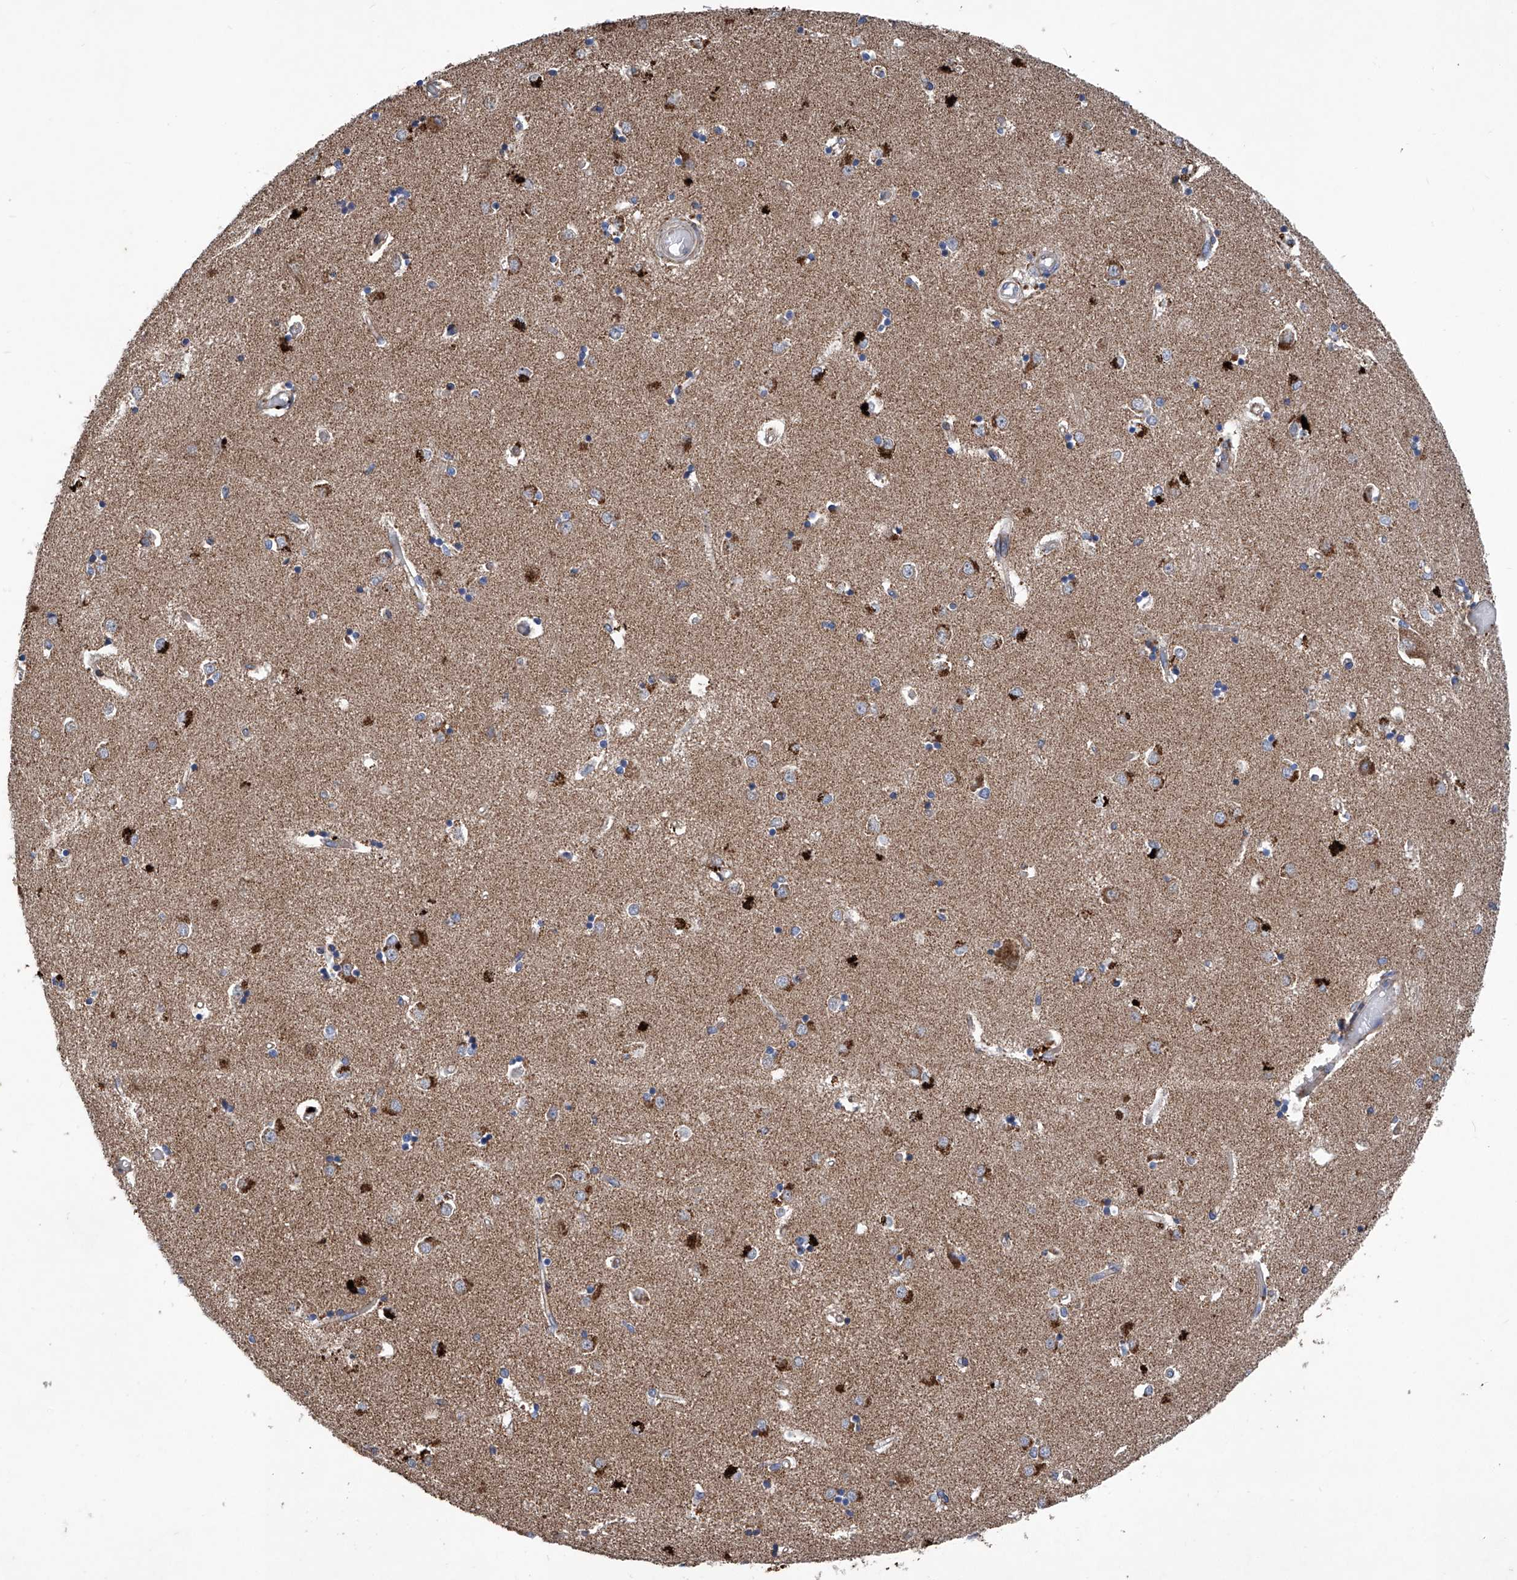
{"staining": {"intensity": "strong", "quantity": "<25%", "location": "cytoplasmic/membranous"}, "tissue": "caudate", "cell_type": "Glial cells", "image_type": "normal", "snomed": [{"axis": "morphology", "description": "Normal tissue, NOS"}, {"axis": "topography", "description": "Lateral ventricle wall"}], "caption": "Strong cytoplasmic/membranous expression for a protein is identified in approximately <25% of glial cells of benign caudate using immunohistochemistry.", "gene": "ASCC3", "patient": {"sex": "male", "age": 45}}